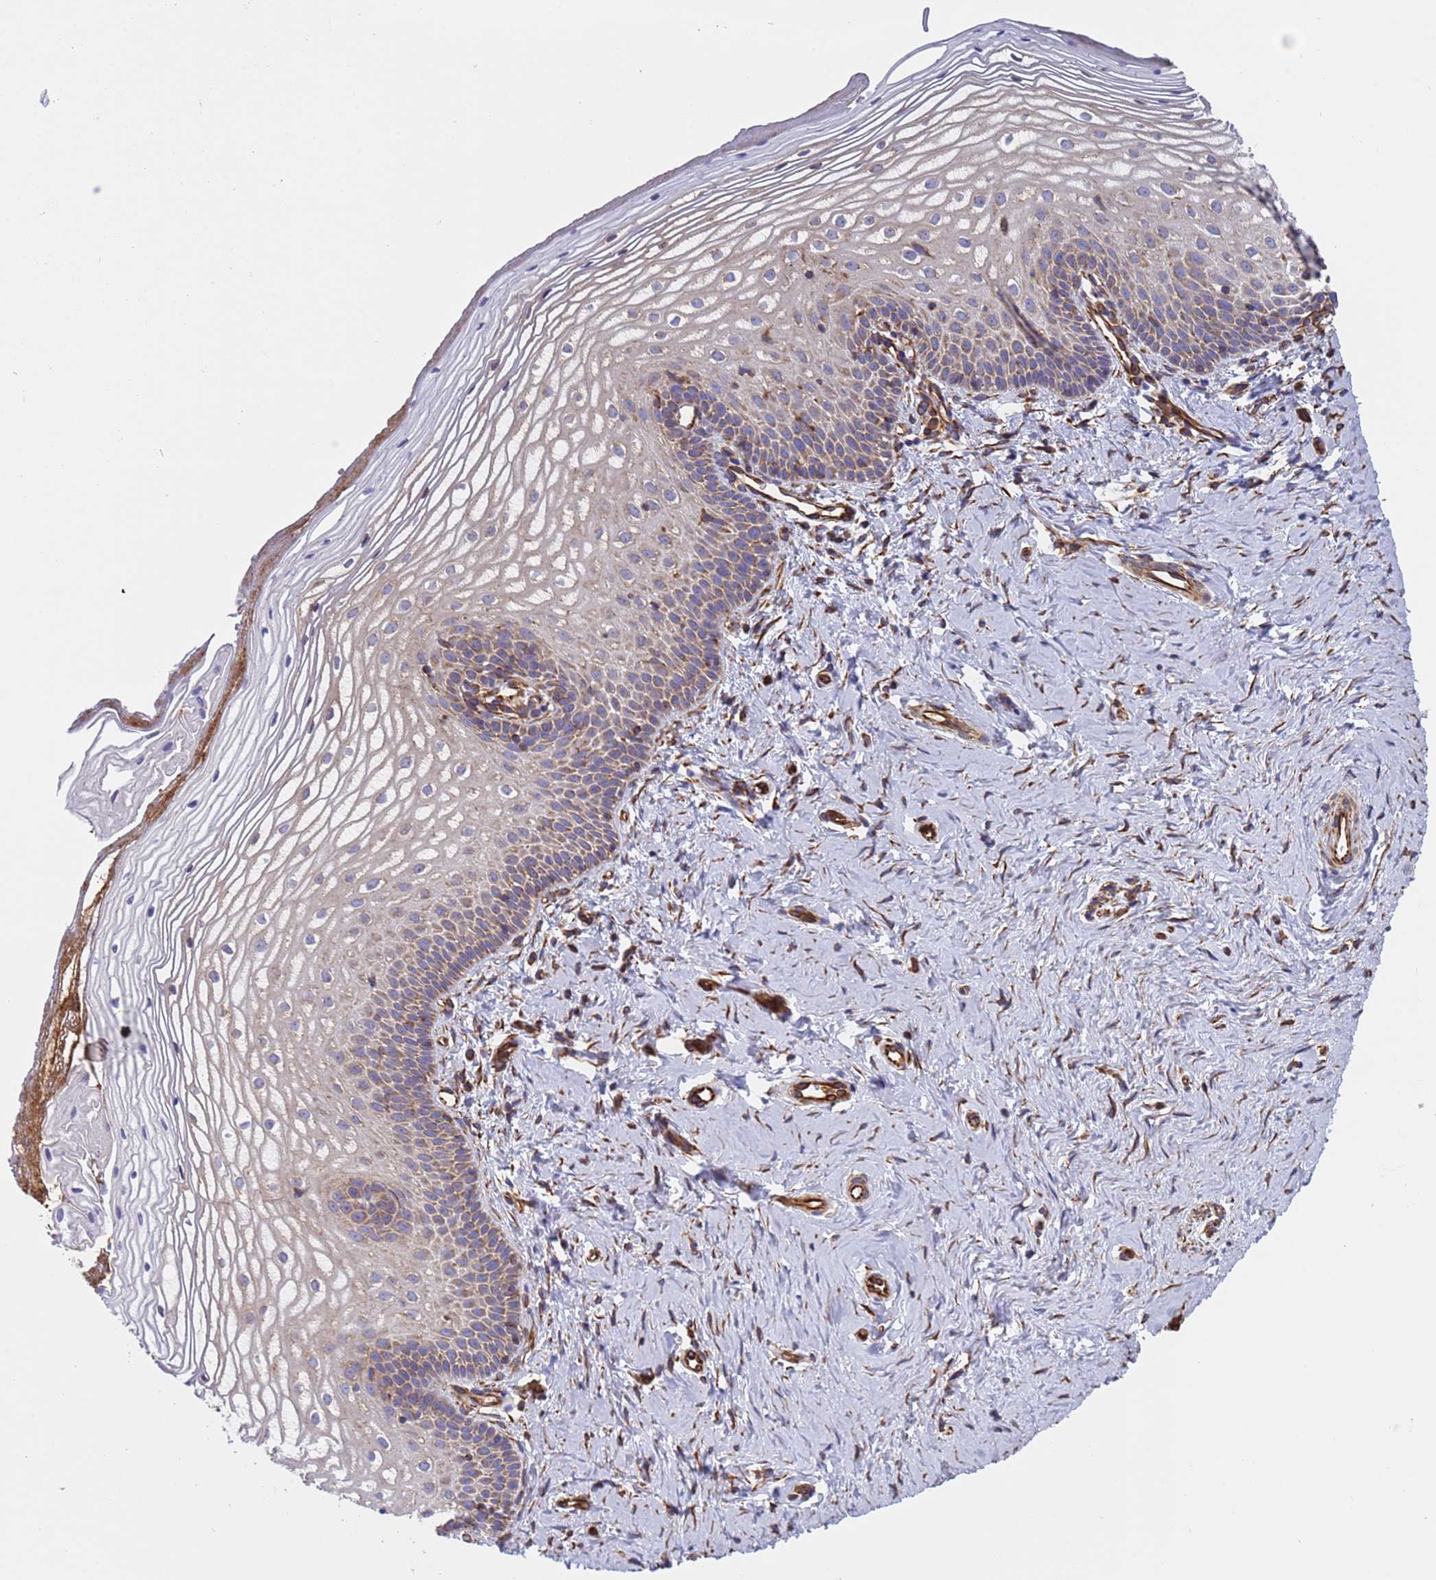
{"staining": {"intensity": "moderate", "quantity": "25%-75%", "location": "cytoplasmic/membranous"}, "tissue": "vagina", "cell_type": "Squamous epithelial cells", "image_type": "normal", "snomed": [{"axis": "morphology", "description": "Normal tissue, NOS"}, {"axis": "topography", "description": "Vagina"}], "caption": "Squamous epithelial cells display medium levels of moderate cytoplasmic/membranous positivity in approximately 25%-75% of cells in normal human vagina.", "gene": "NUDT12", "patient": {"sex": "female", "age": 56}}